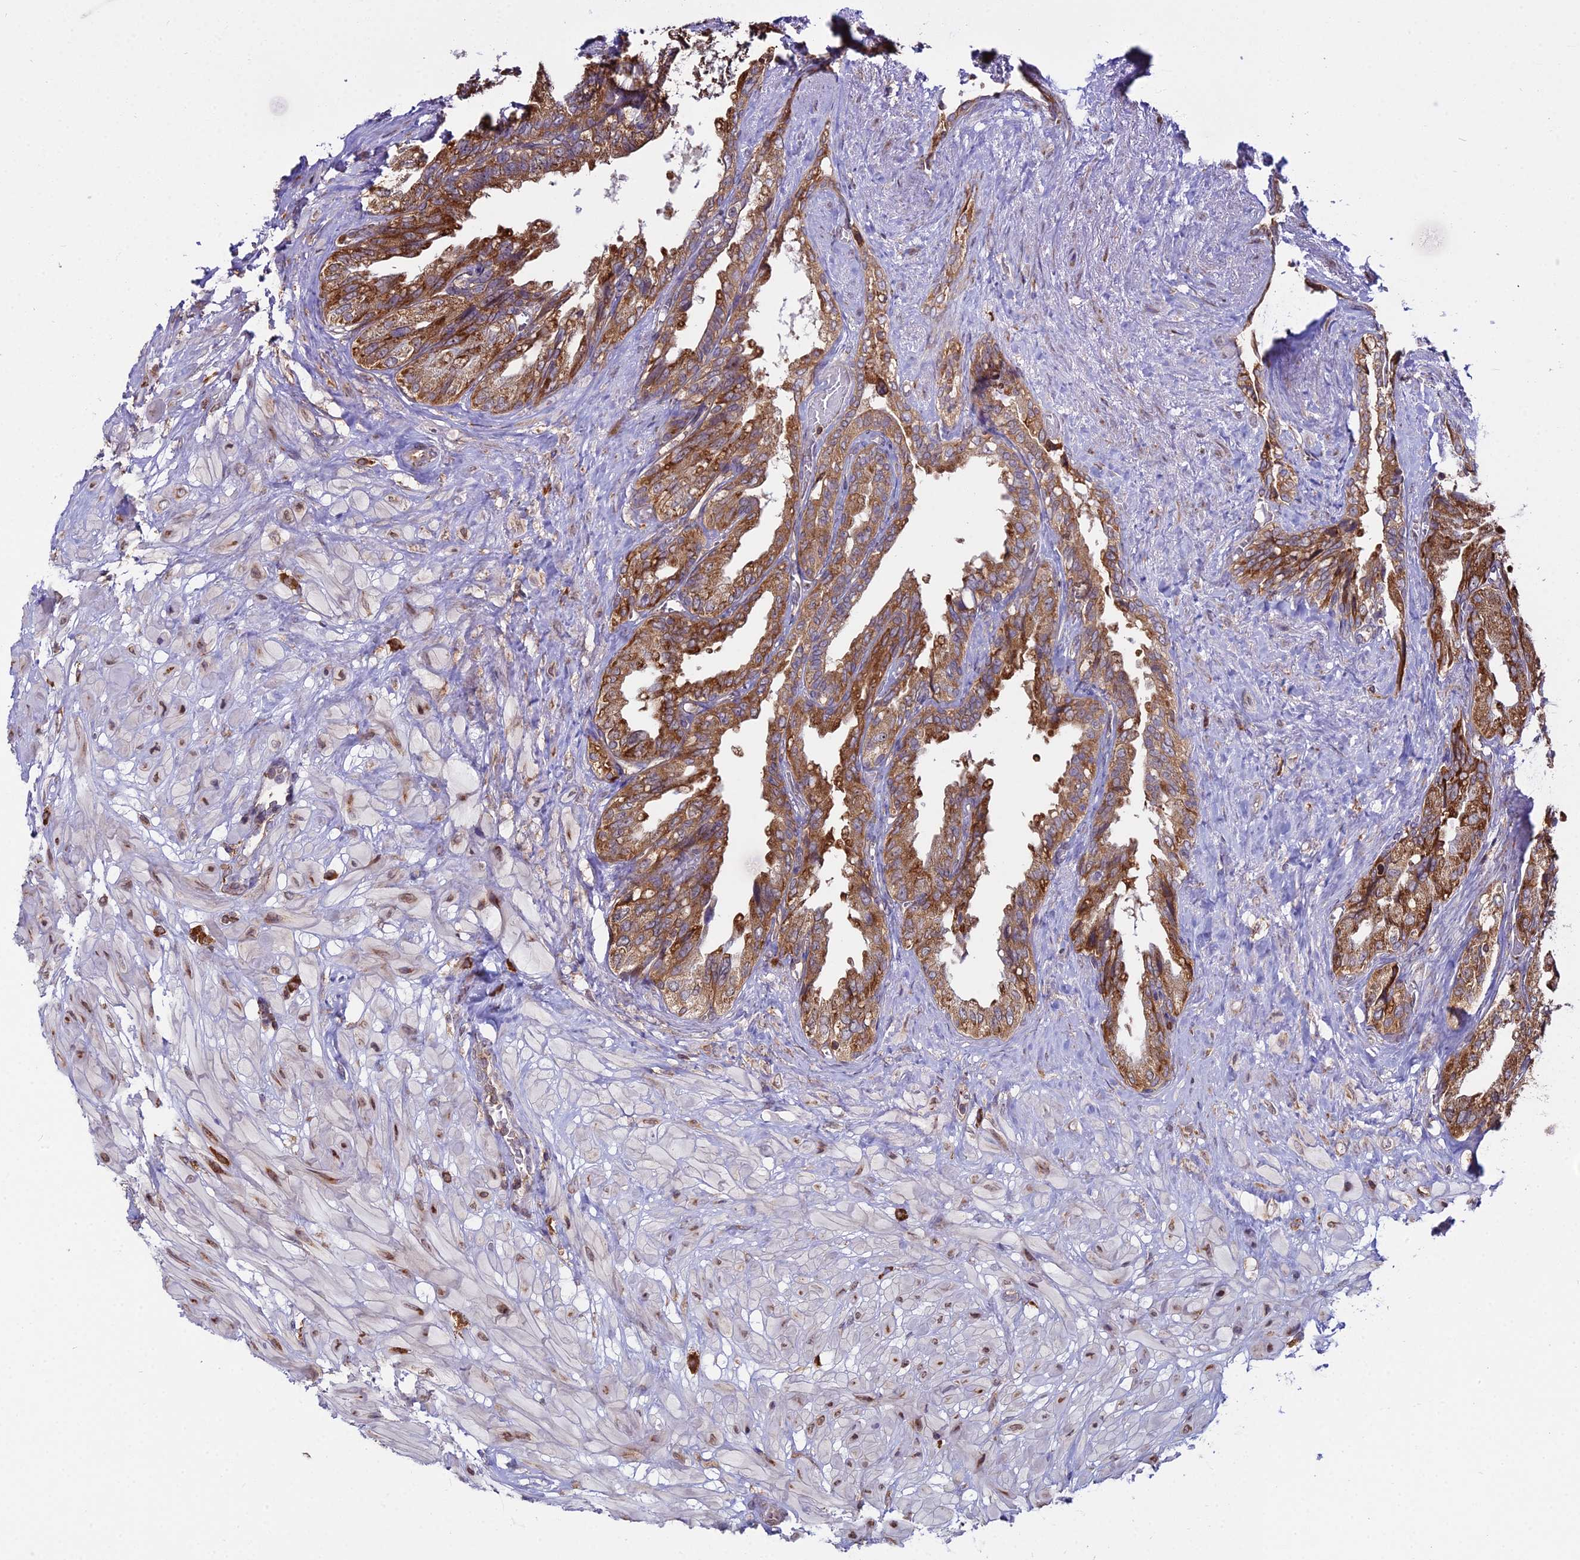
{"staining": {"intensity": "moderate", "quantity": ">75%", "location": "cytoplasmic/membranous"}, "tissue": "seminal vesicle", "cell_type": "Glandular cells", "image_type": "normal", "snomed": [{"axis": "morphology", "description": "Normal tissue, NOS"}, {"axis": "topography", "description": "Seminal veicle"}, {"axis": "topography", "description": "Peripheral nerve tissue"}], "caption": "Immunohistochemistry (IHC) staining of normal seminal vesicle, which reveals medium levels of moderate cytoplasmic/membranous staining in approximately >75% of glandular cells indicating moderate cytoplasmic/membranous protein expression. The staining was performed using DAB (brown) for protein detection and nuclei were counterstained in hematoxylin (blue).", "gene": "RPL26", "patient": {"sex": "male", "age": 60}}